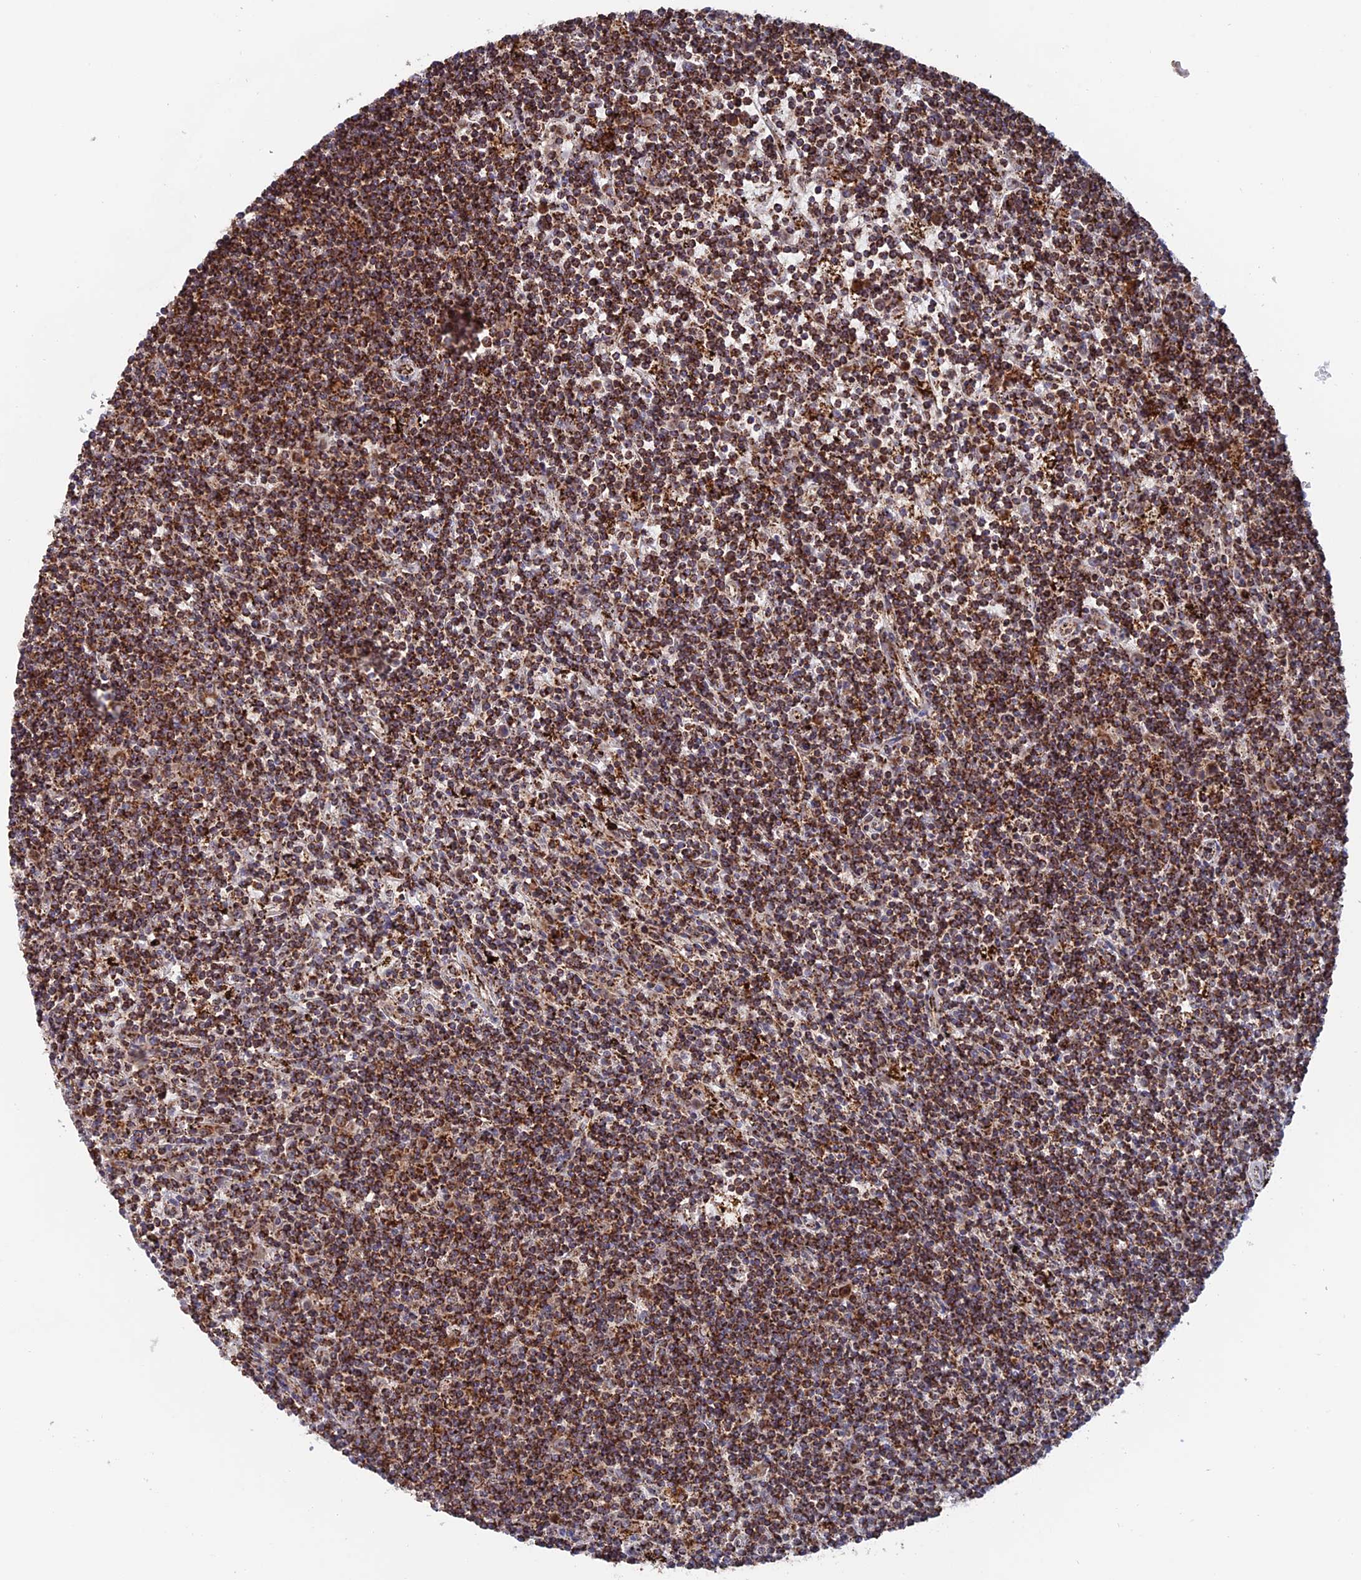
{"staining": {"intensity": "strong", "quantity": ">75%", "location": "cytoplasmic/membranous"}, "tissue": "lymphoma", "cell_type": "Tumor cells", "image_type": "cancer", "snomed": [{"axis": "morphology", "description": "Malignant lymphoma, non-Hodgkin's type, Low grade"}, {"axis": "topography", "description": "Spleen"}], "caption": "An immunohistochemistry histopathology image of tumor tissue is shown. Protein staining in brown shows strong cytoplasmic/membranous positivity in lymphoma within tumor cells.", "gene": "DTYMK", "patient": {"sex": "male", "age": 76}}